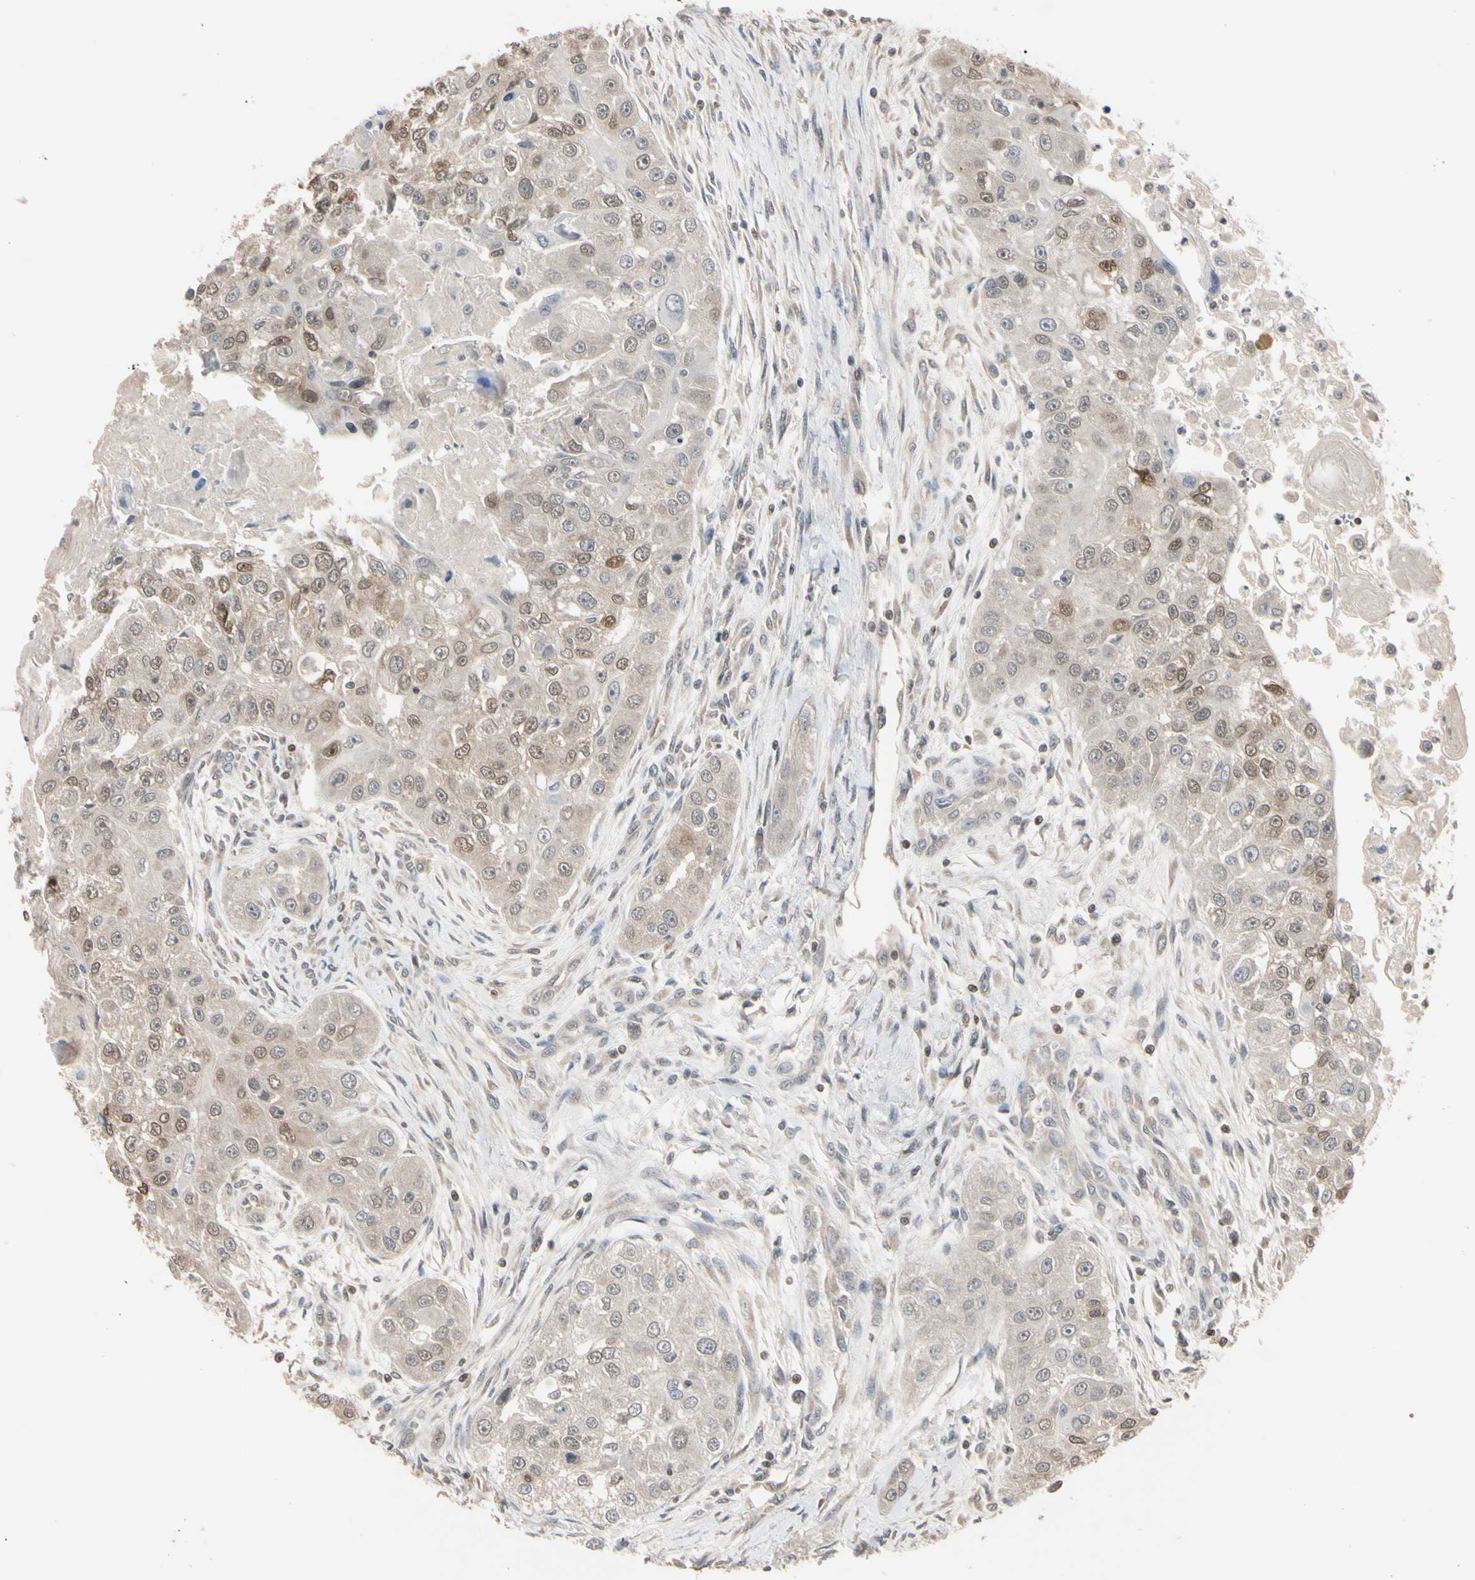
{"staining": {"intensity": "weak", "quantity": "25%-75%", "location": "cytoplasmic/membranous,nuclear"}, "tissue": "head and neck cancer", "cell_type": "Tumor cells", "image_type": "cancer", "snomed": [{"axis": "morphology", "description": "Normal tissue, NOS"}, {"axis": "morphology", "description": "Squamous cell carcinoma, NOS"}, {"axis": "topography", "description": "Skeletal muscle"}, {"axis": "topography", "description": "Head-Neck"}], "caption": "A low amount of weak cytoplasmic/membranous and nuclear expression is appreciated in approximately 25%-75% of tumor cells in head and neck squamous cell carcinoma tissue.", "gene": "UBE2I", "patient": {"sex": "male", "age": 51}}